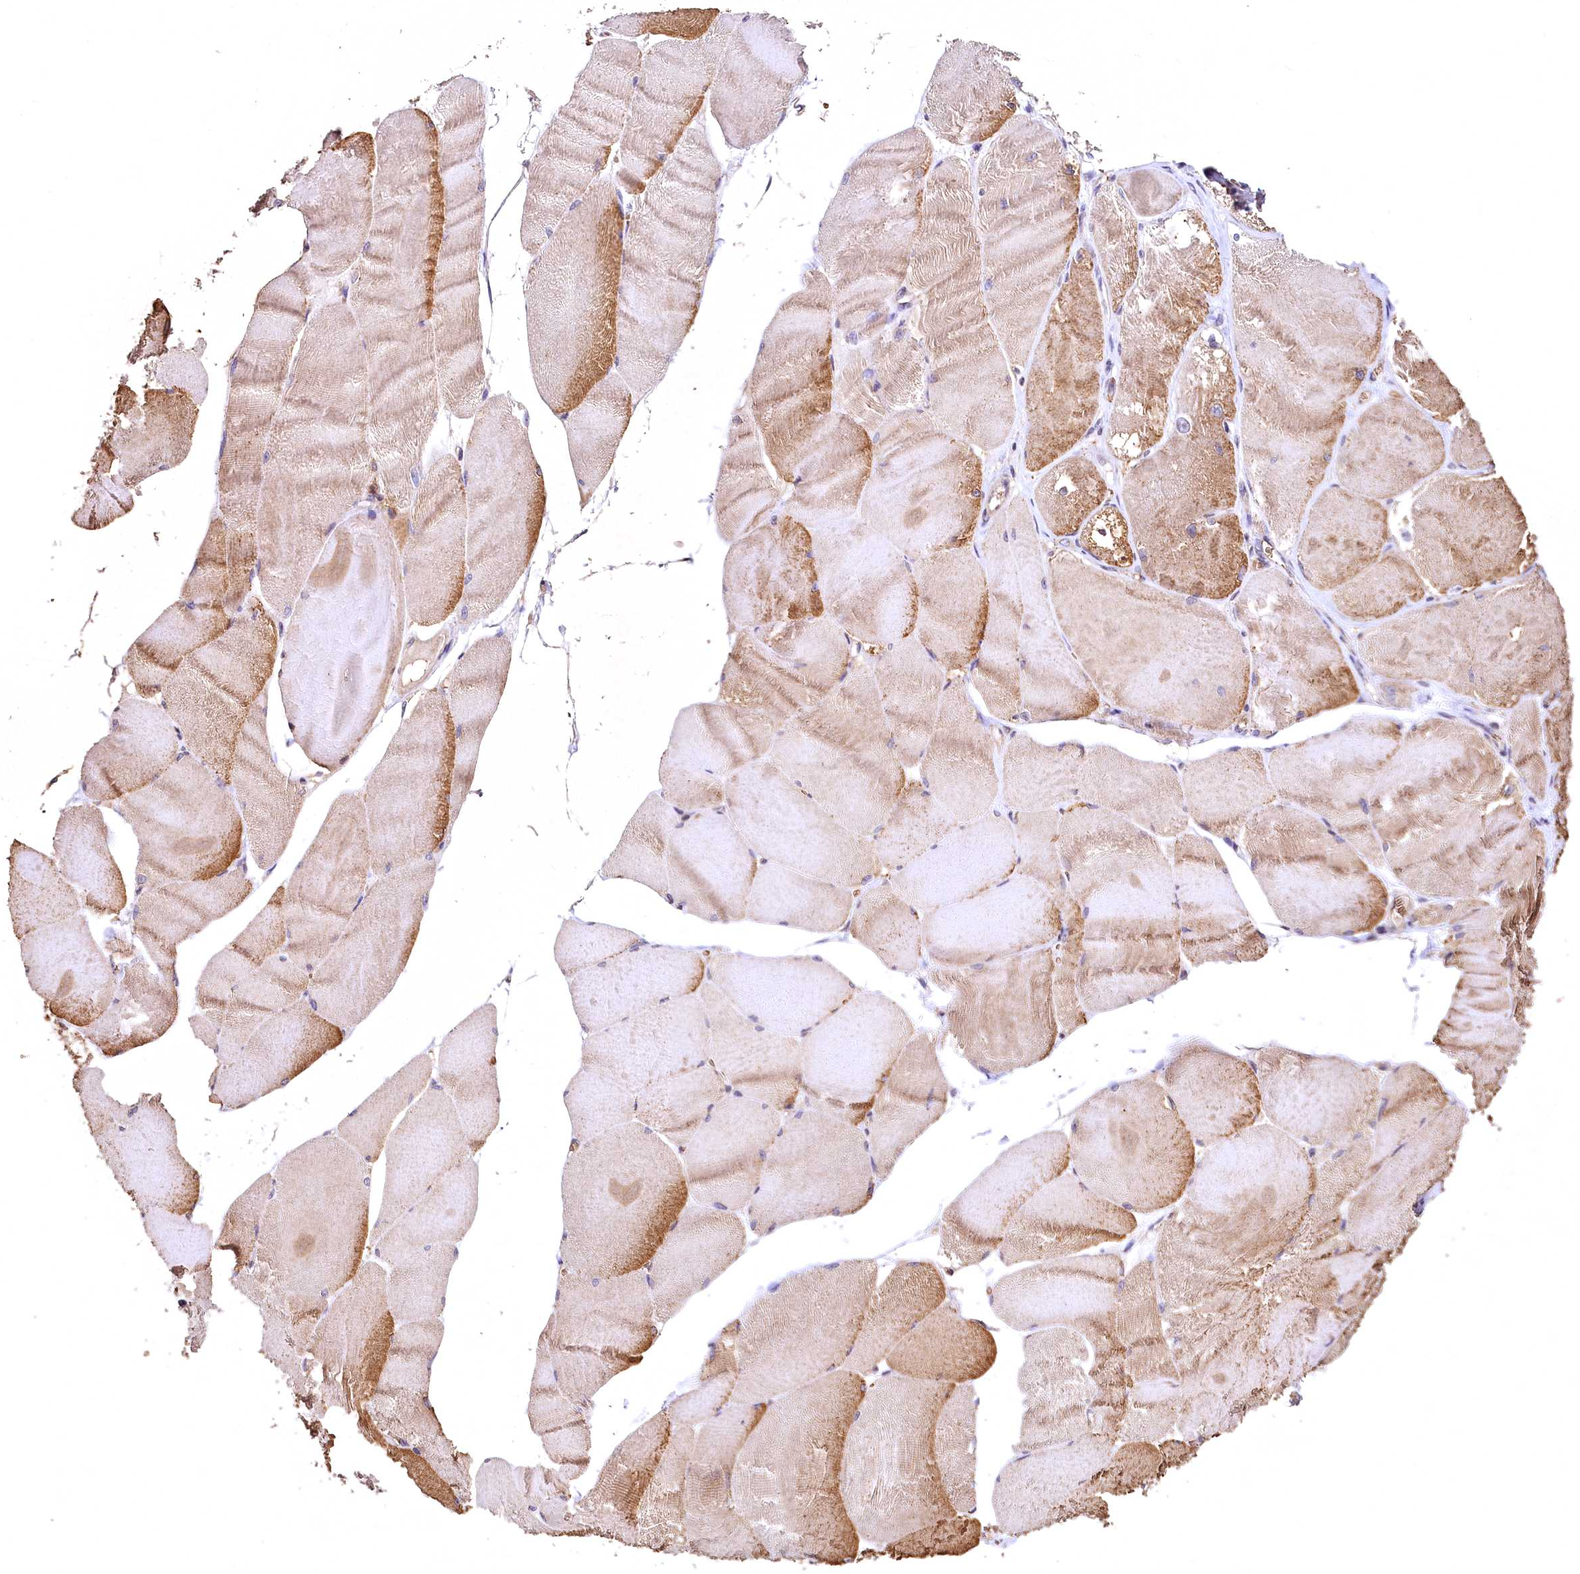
{"staining": {"intensity": "moderate", "quantity": "25%-75%", "location": "cytoplasmic/membranous"}, "tissue": "skeletal muscle", "cell_type": "Myocytes", "image_type": "normal", "snomed": [{"axis": "morphology", "description": "Normal tissue, NOS"}, {"axis": "morphology", "description": "Basal cell carcinoma"}, {"axis": "topography", "description": "Skeletal muscle"}], "caption": "Myocytes demonstrate medium levels of moderate cytoplasmic/membranous staining in approximately 25%-75% of cells in unremarkable human skeletal muscle. The staining was performed using DAB, with brown indicating positive protein expression. Nuclei are stained blue with hematoxylin.", "gene": "SPTA1", "patient": {"sex": "female", "age": 64}}